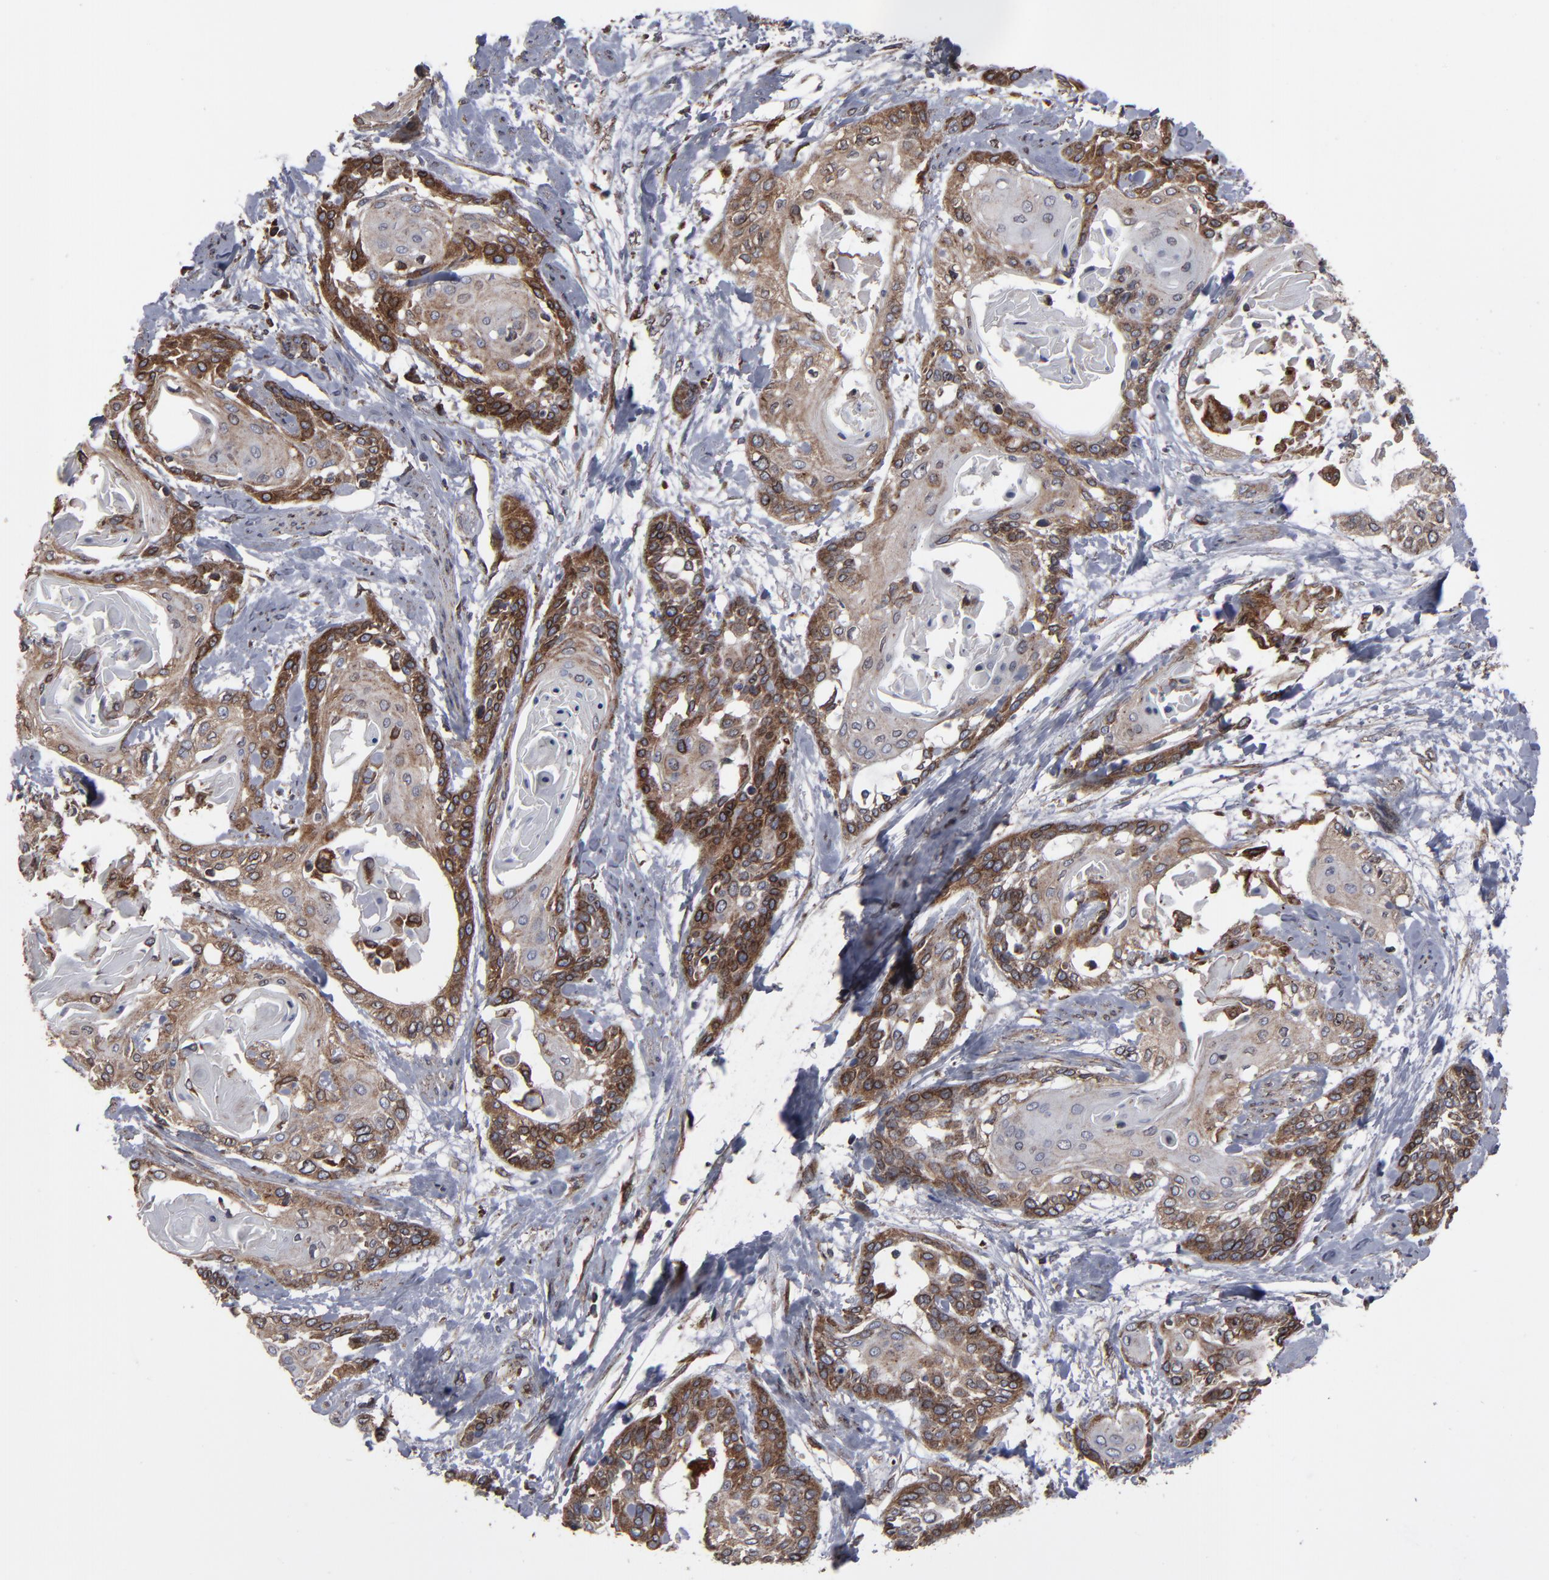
{"staining": {"intensity": "strong", "quantity": "<25%", "location": "cytoplasmic/membranous"}, "tissue": "cervical cancer", "cell_type": "Tumor cells", "image_type": "cancer", "snomed": [{"axis": "morphology", "description": "Squamous cell carcinoma, NOS"}, {"axis": "topography", "description": "Cervix"}], "caption": "This micrograph exhibits IHC staining of human cervical squamous cell carcinoma, with medium strong cytoplasmic/membranous expression in approximately <25% of tumor cells.", "gene": "CNIH1", "patient": {"sex": "female", "age": 57}}